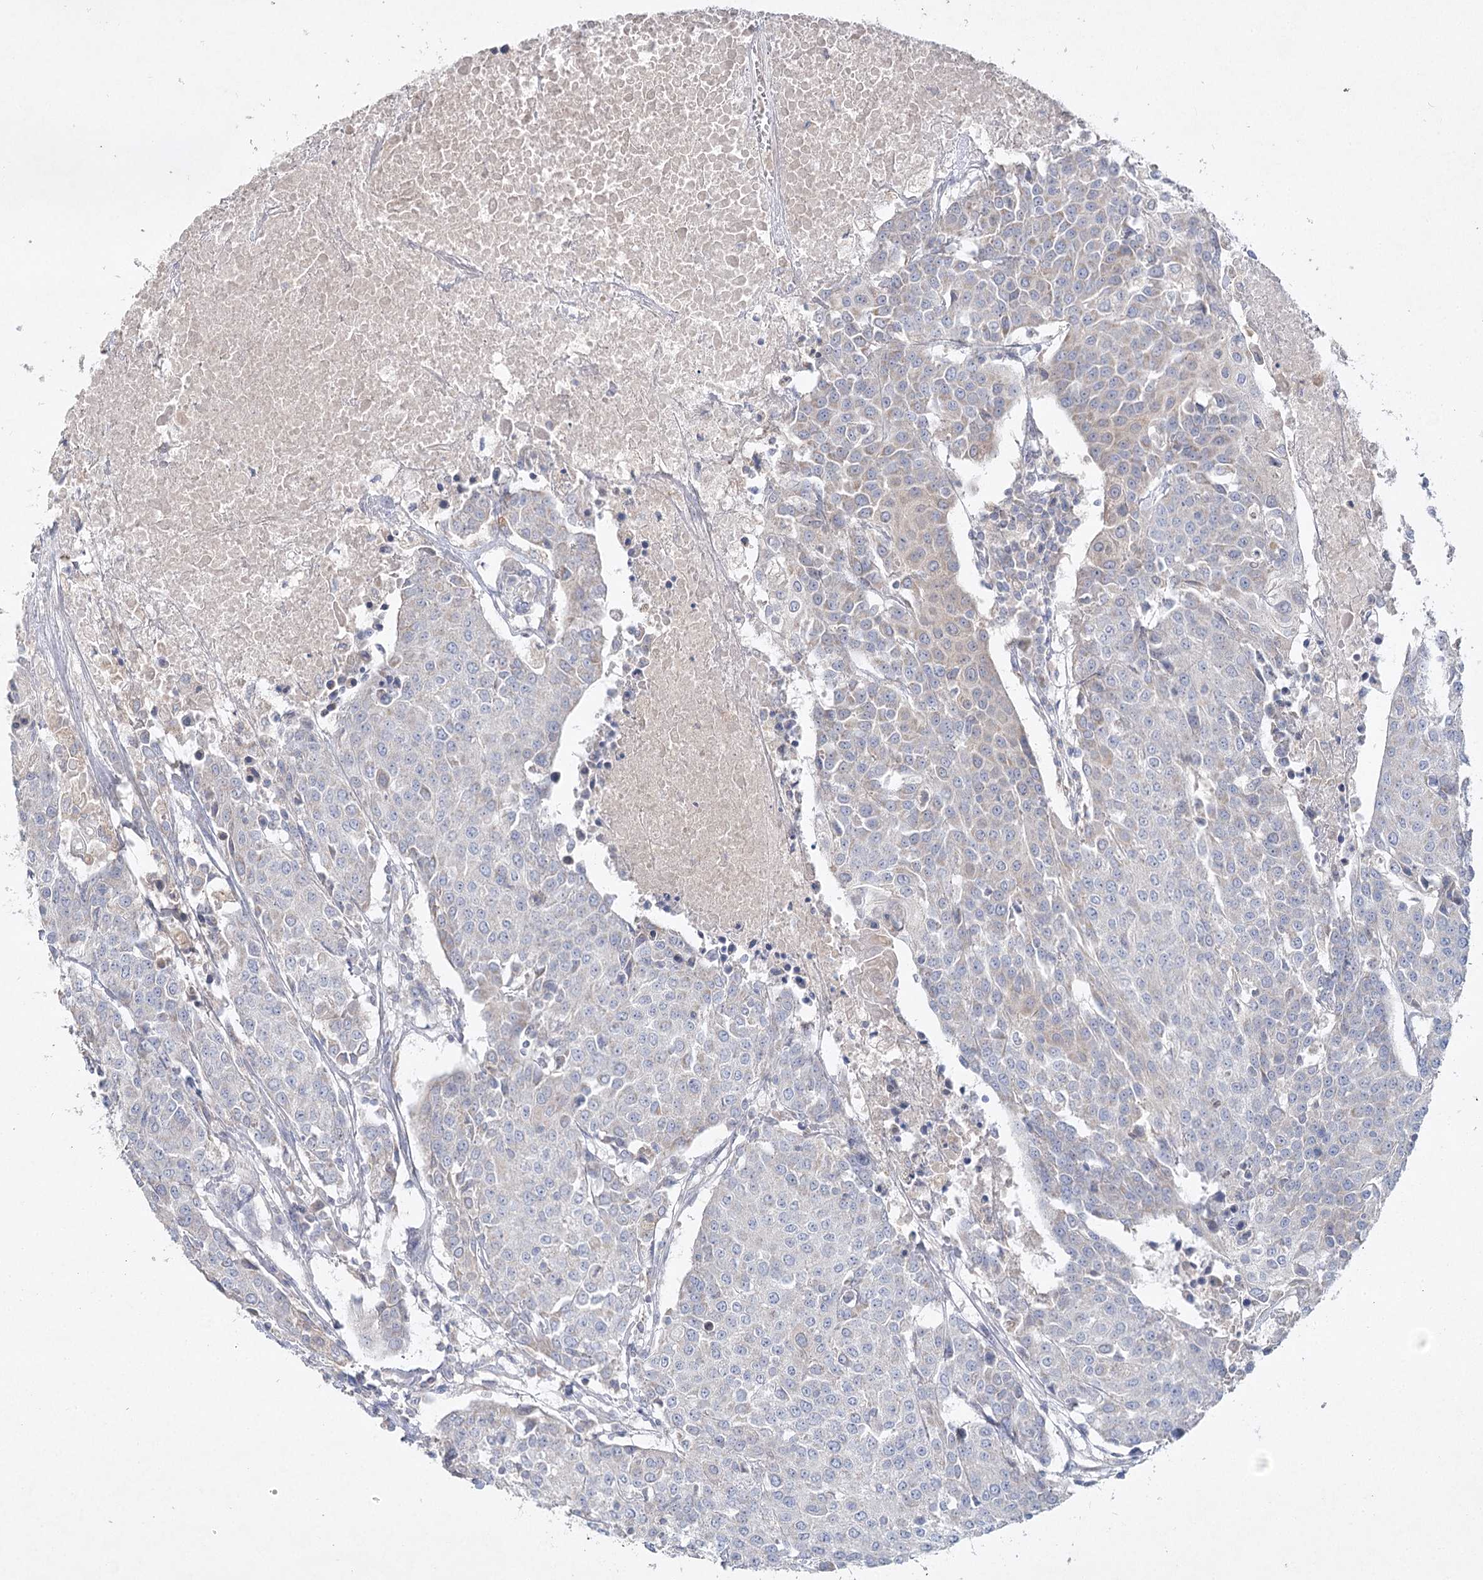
{"staining": {"intensity": "weak", "quantity": "<25%", "location": "cytoplasmic/membranous"}, "tissue": "urothelial cancer", "cell_type": "Tumor cells", "image_type": "cancer", "snomed": [{"axis": "morphology", "description": "Urothelial carcinoma, High grade"}, {"axis": "topography", "description": "Urinary bladder"}], "caption": "IHC photomicrograph of neoplastic tissue: human urothelial carcinoma (high-grade) stained with DAB reveals no significant protein staining in tumor cells.", "gene": "TMEM187", "patient": {"sex": "female", "age": 85}}